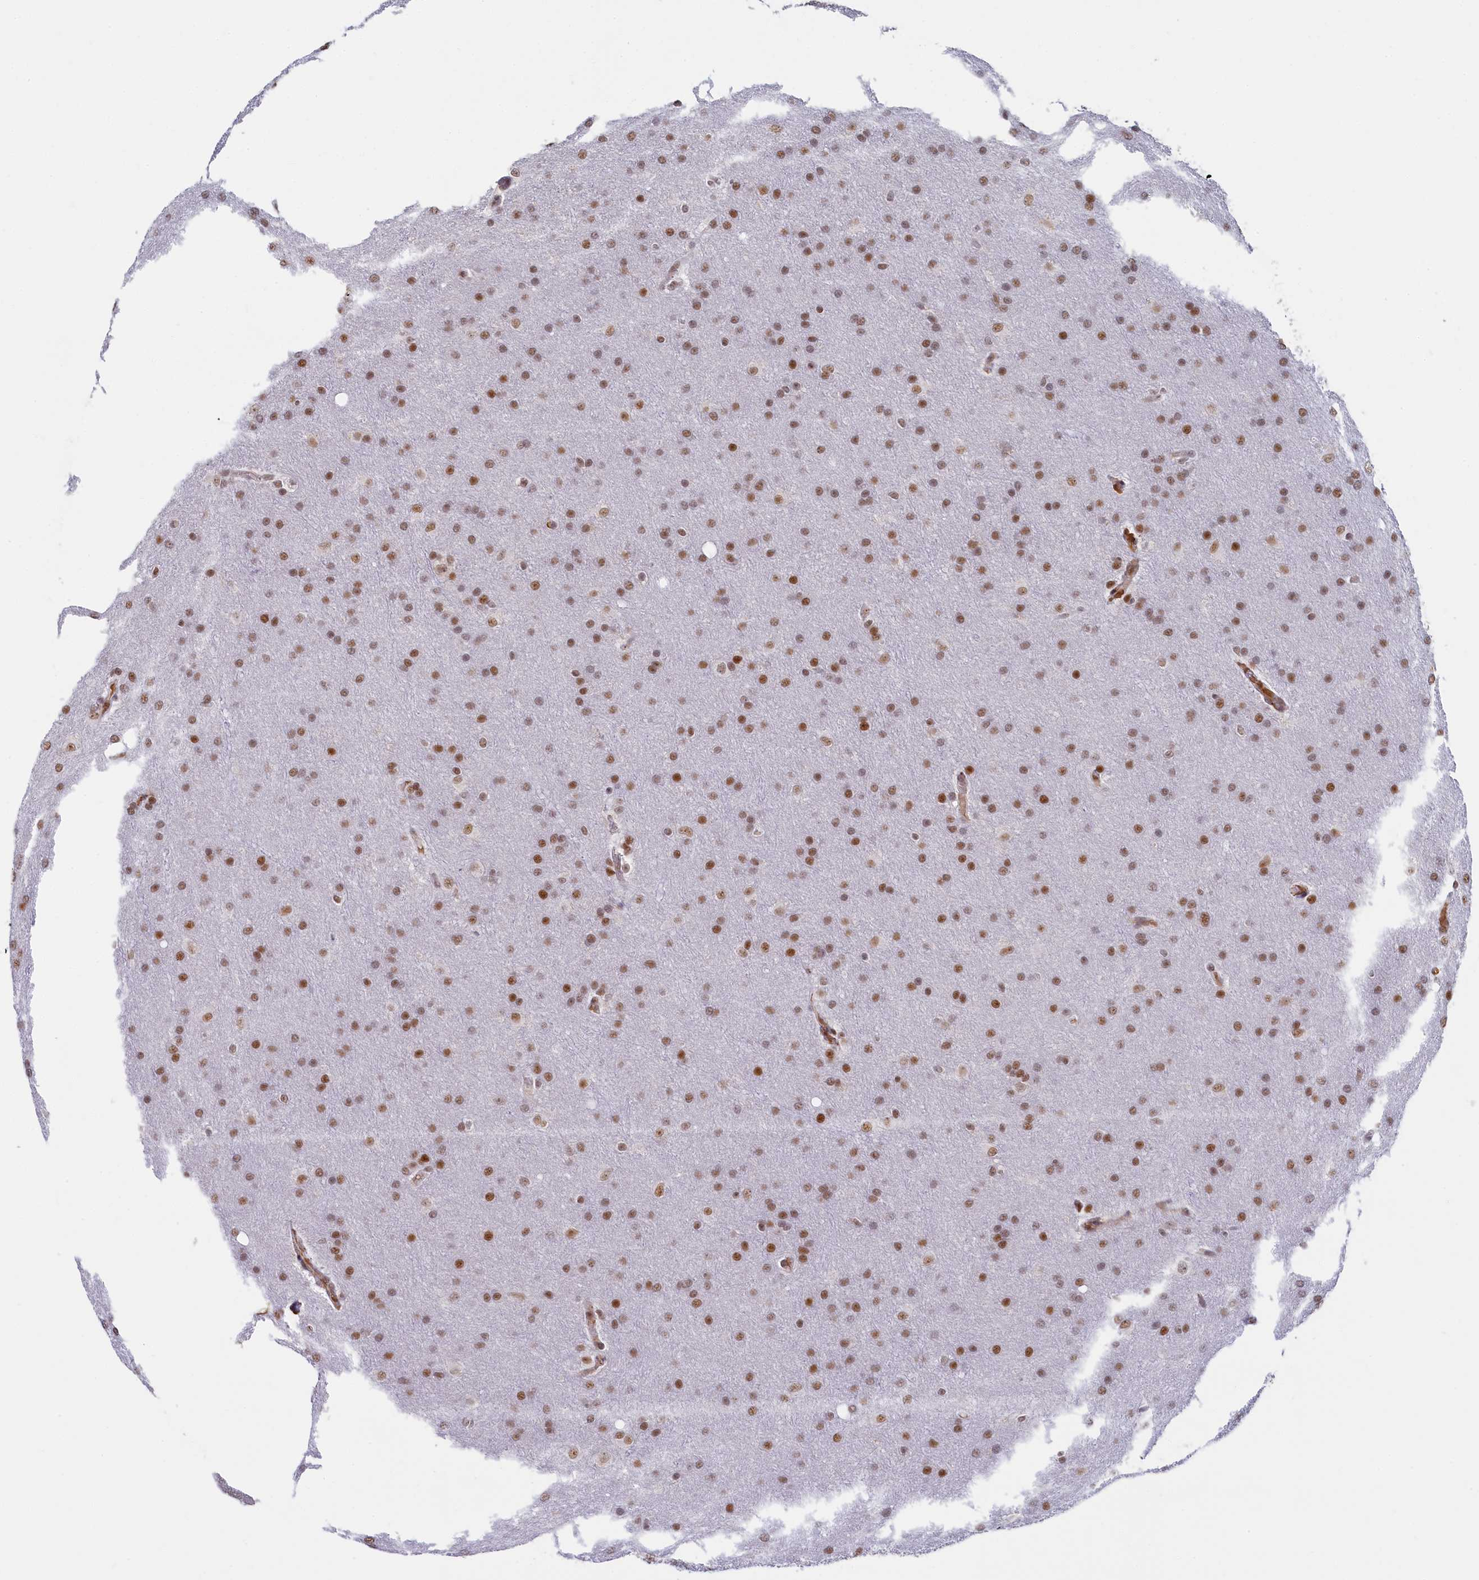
{"staining": {"intensity": "moderate", "quantity": ">75%", "location": "nuclear"}, "tissue": "glioma", "cell_type": "Tumor cells", "image_type": "cancer", "snomed": [{"axis": "morphology", "description": "Glioma, malignant, Low grade"}, {"axis": "topography", "description": "Brain"}], "caption": "About >75% of tumor cells in glioma demonstrate moderate nuclear protein staining as visualized by brown immunohistochemical staining.", "gene": "INTS14", "patient": {"sex": "female", "age": 32}}